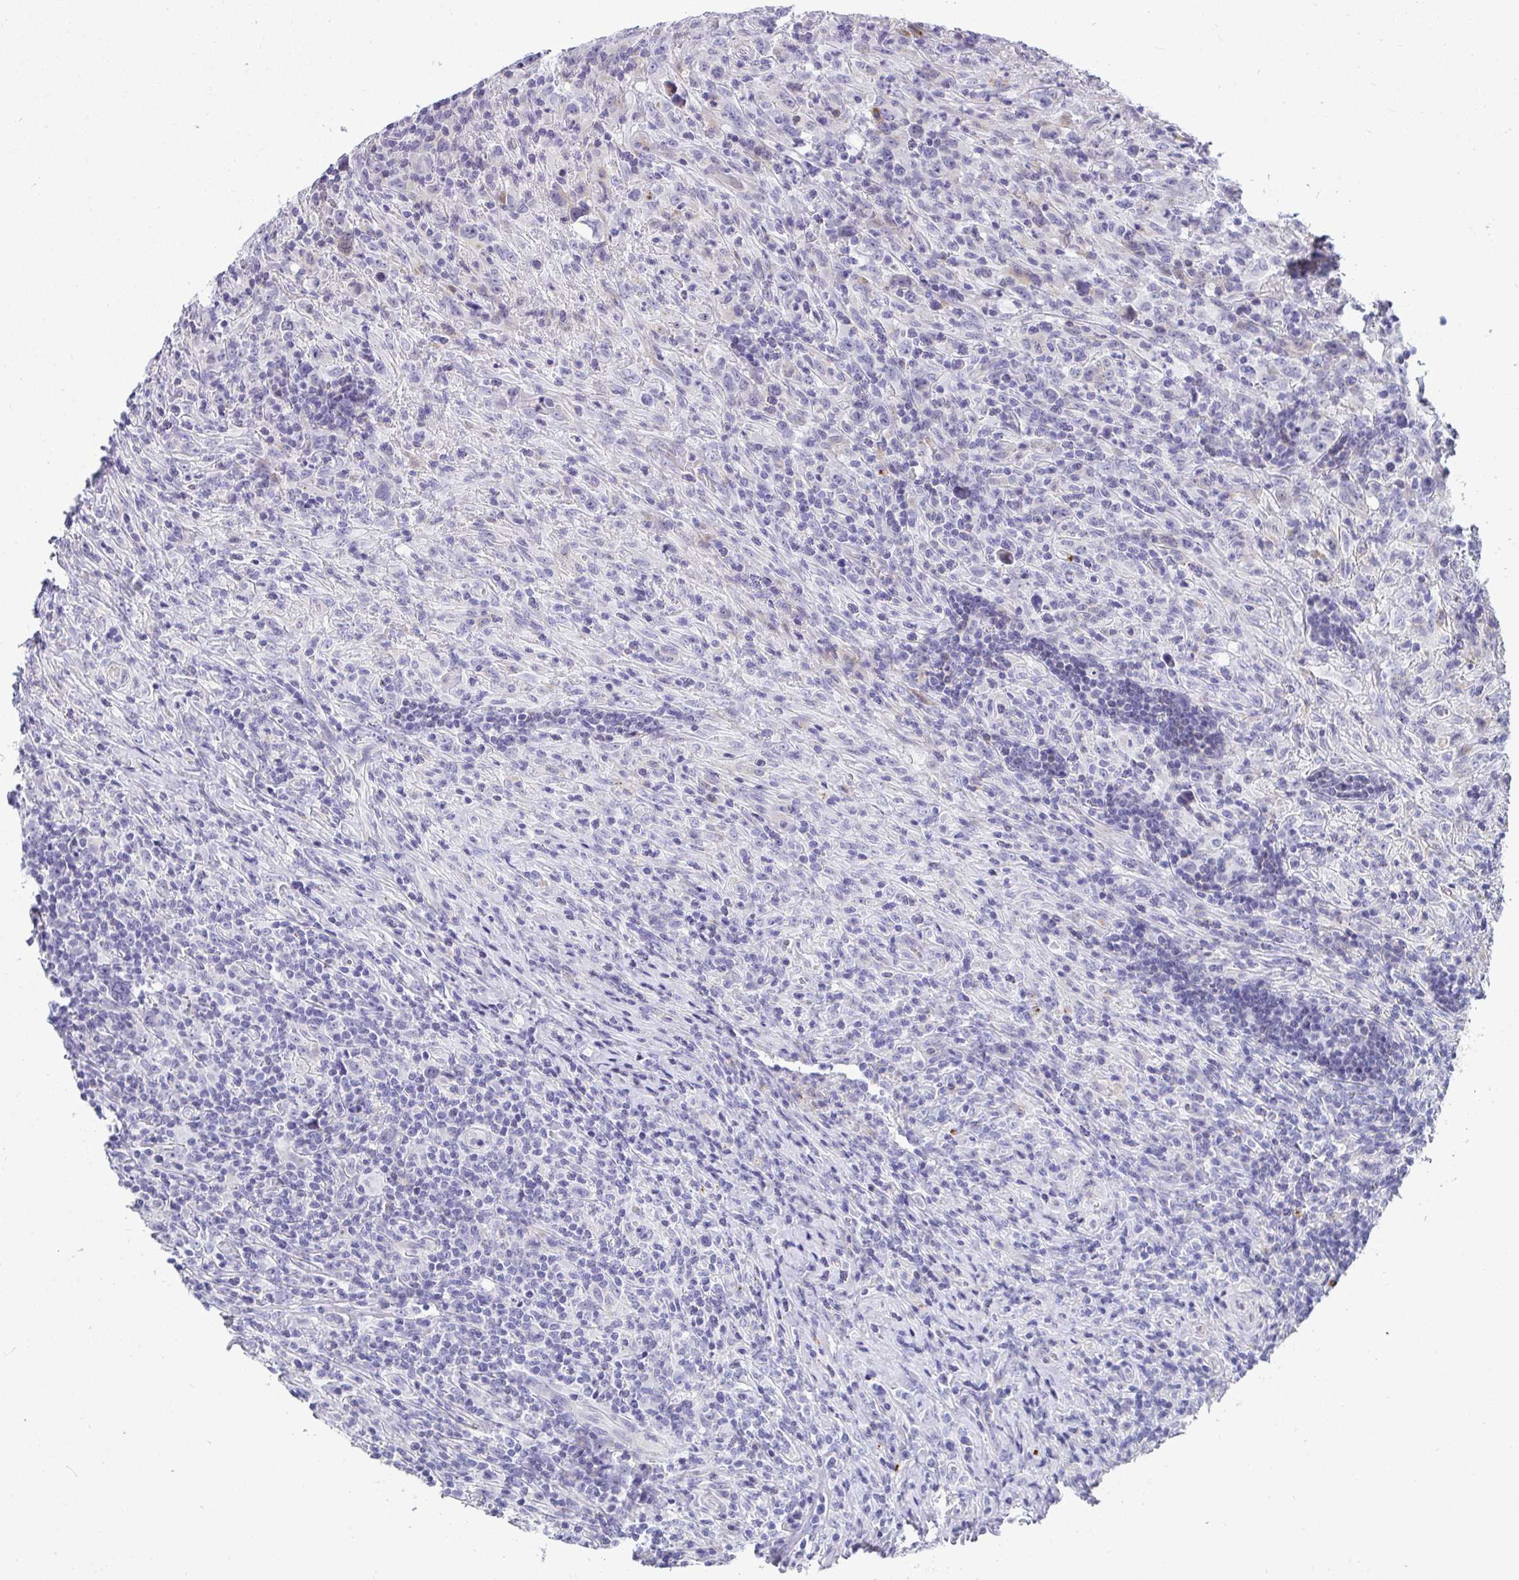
{"staining": {"intensity": "negative", "quantity": "none", "location": "none"}, "tissue": "lymphoma", "cell_type": "Tumor cells", "image_type": "cancer", "snomed": [{"axis": "morphology", "description": "Hodgkin's disease, NOS"}, {"axis": "topography", "description": "Lymph node"}], "caption": "Immunohistochemistry photomicrograph of neoplastic tissue: lymphoma stained with DAB (3,3'-diaminobenzidine) shows no significant protein staining in tumor cells.", "gene": "AK5", "patient": {"sex": "female", "age": 18}}